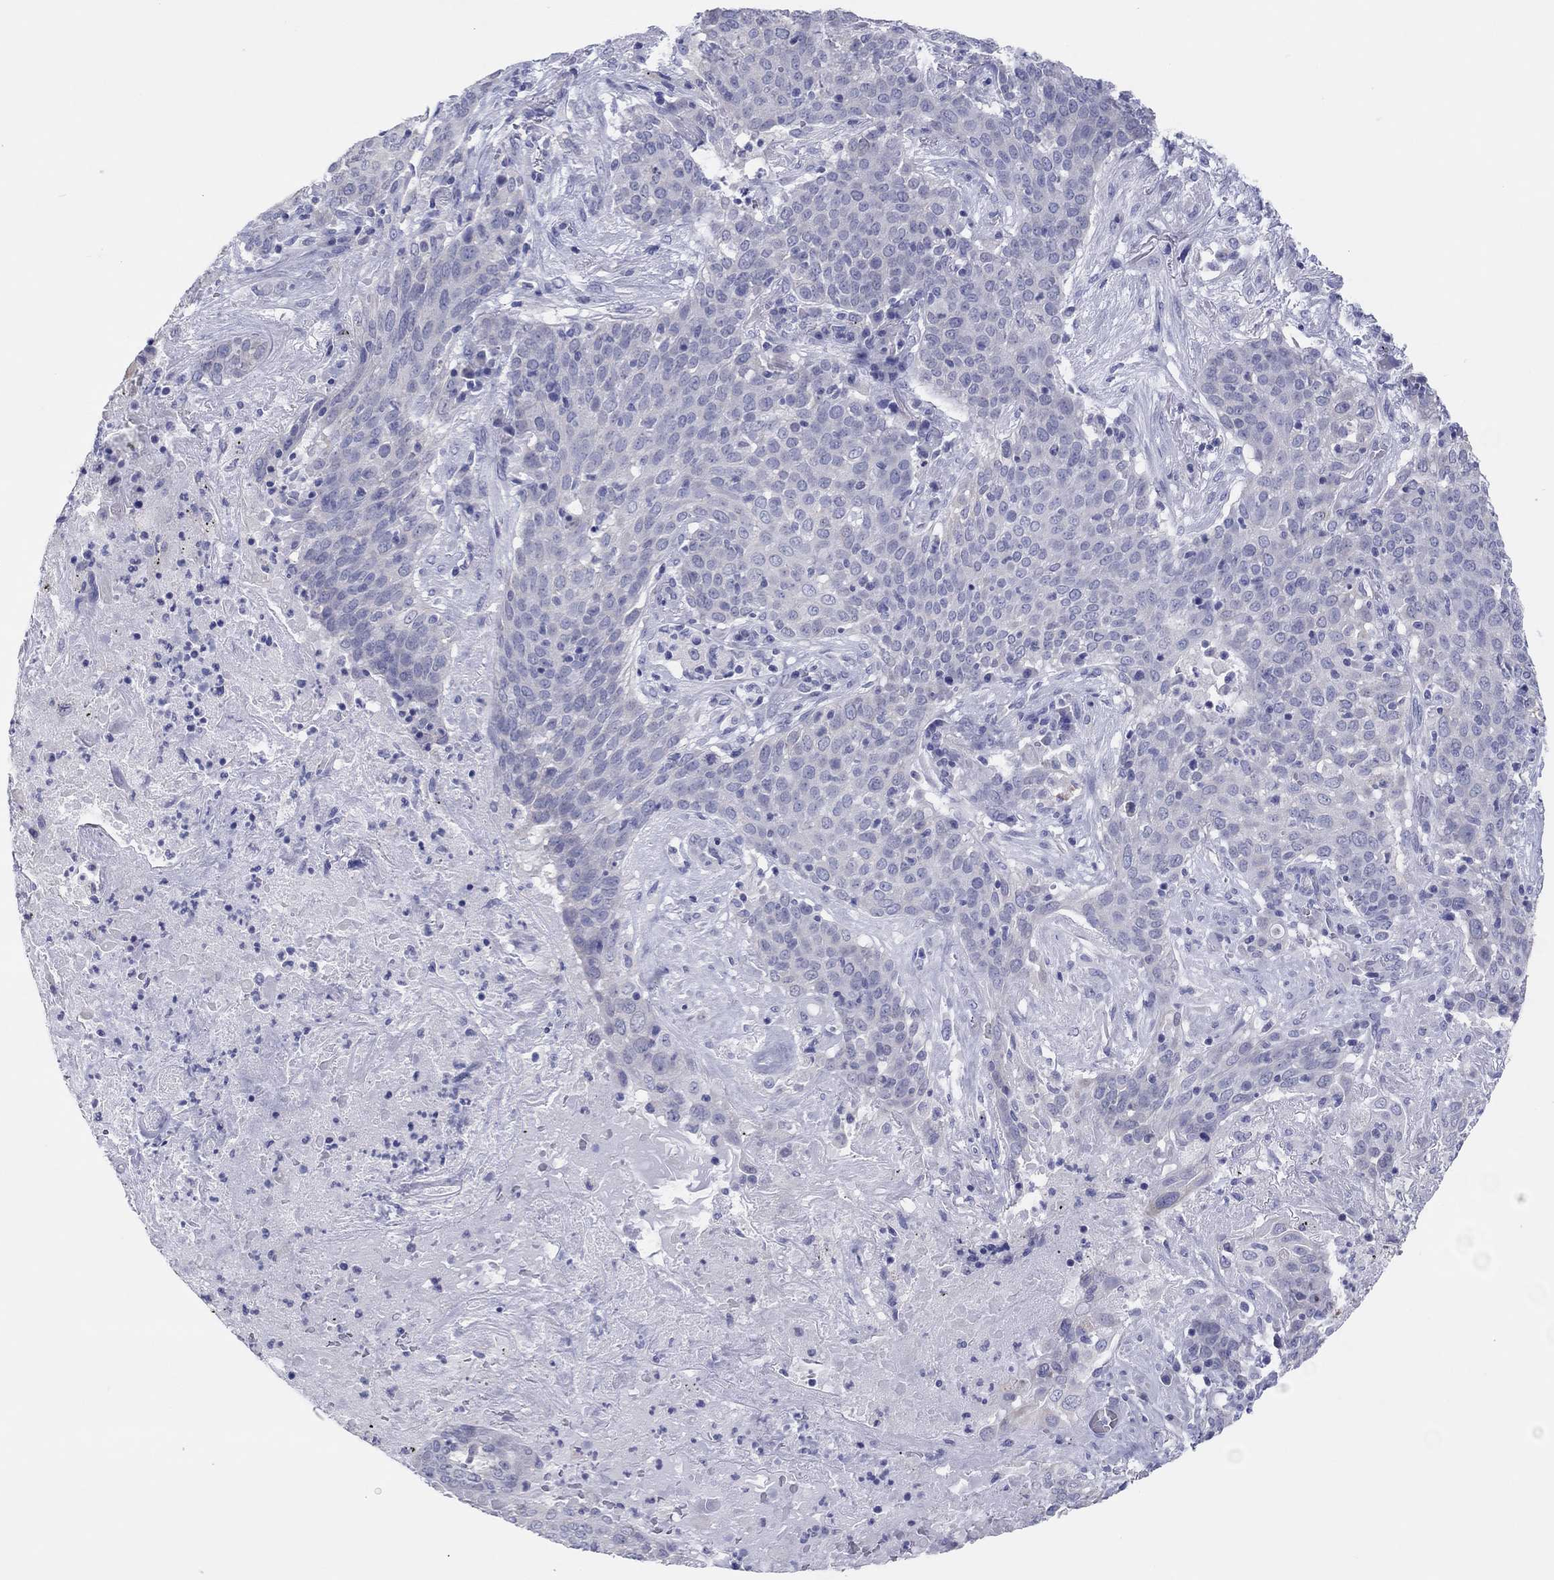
{"staining": {"intensity": "negative", "quantity": "none", "location": "none"}, "tissue": "lung cancer", "cell_type": "Tumor cells", "image_type": "cancer", "snomed": [{"axis": "morphology", "description": "Squamous cell carcinoma, NOS"}, {"axis": "topography", "description": "Lung"}], "caption": "The IHC histopathology image has no significant positivity in tumor cells of lung cancer tissue.", "gene": "ERICH3", "patient": {"sex": "male", "age": 82}}